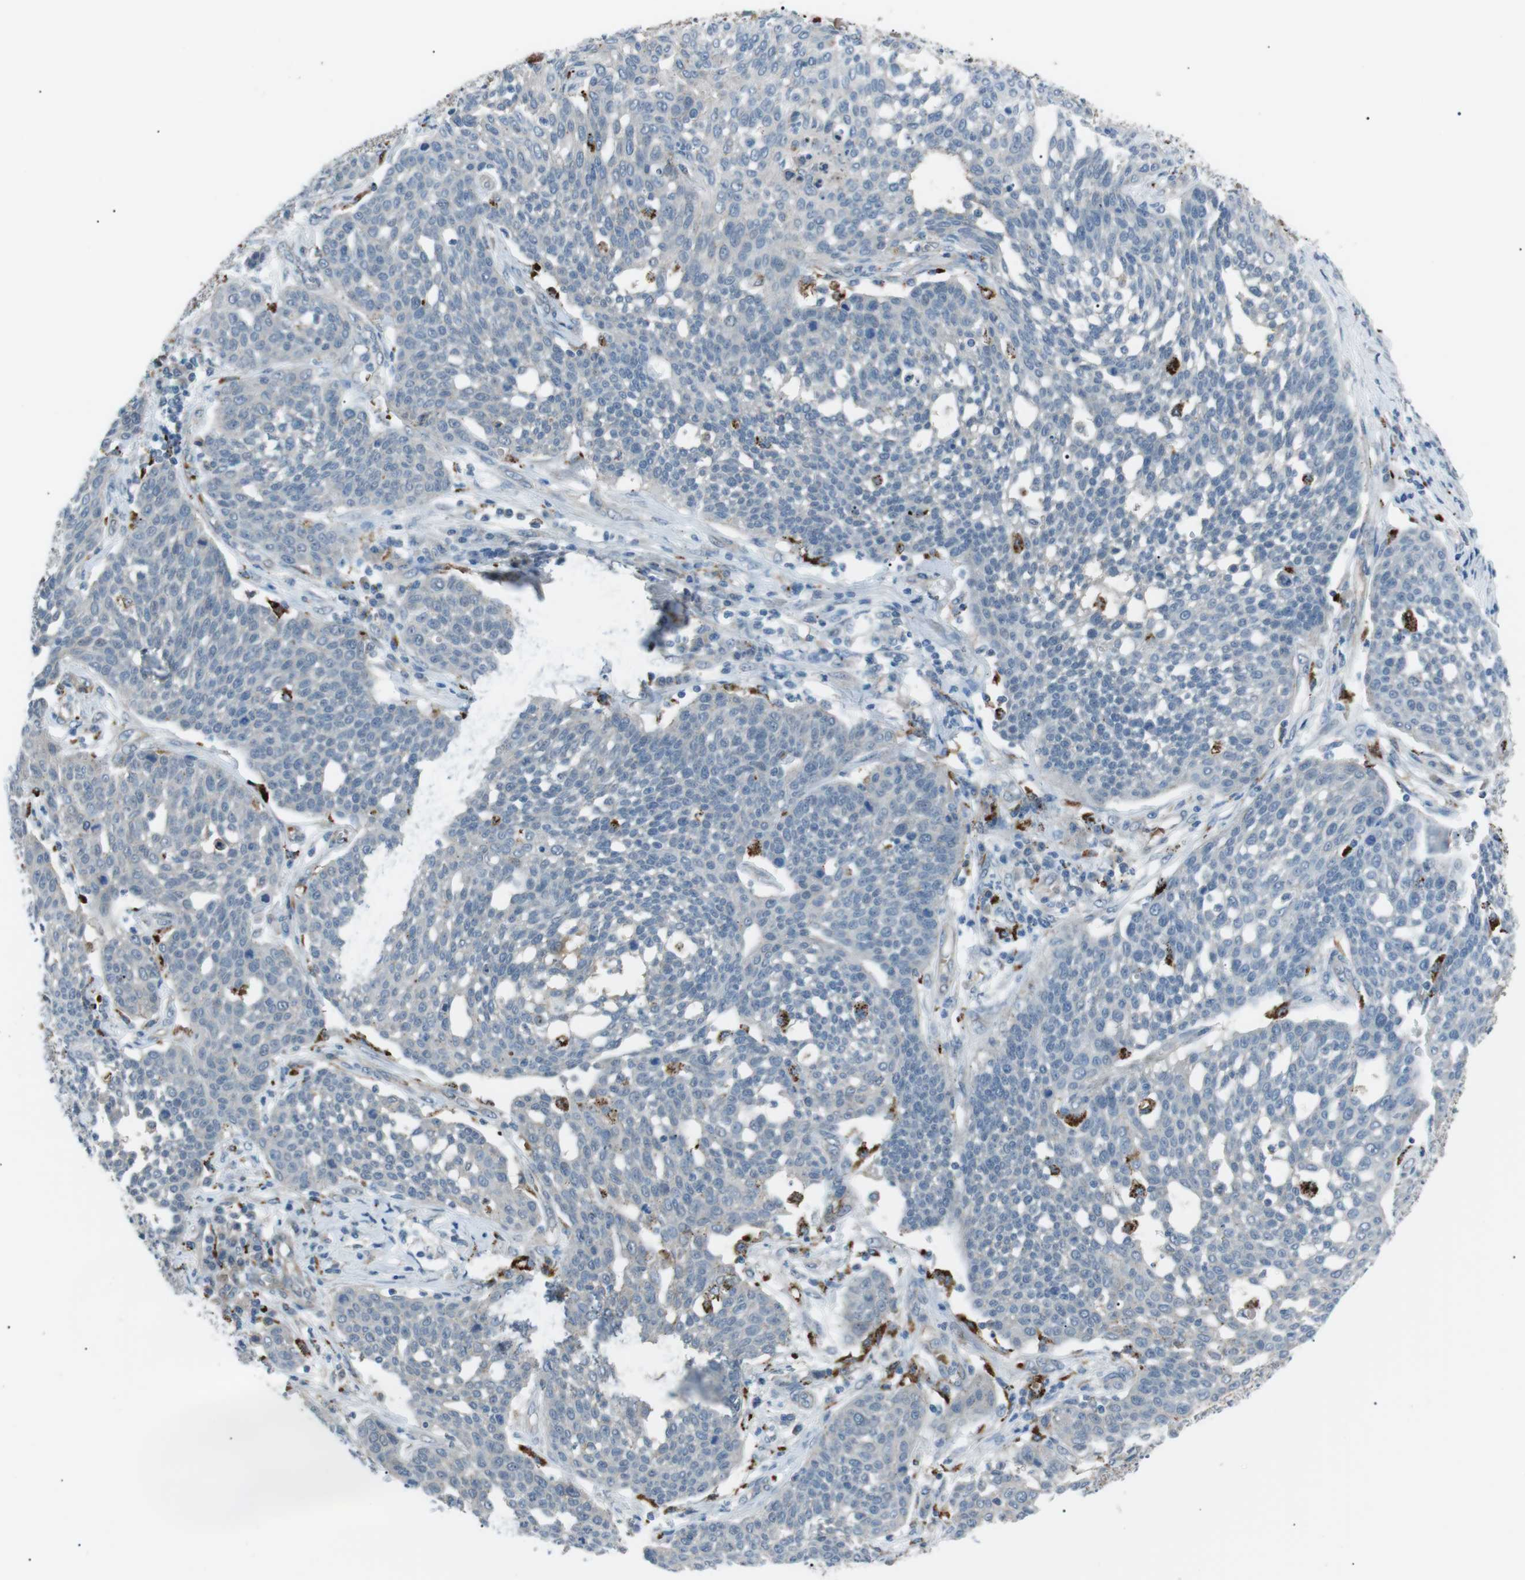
{"staining": {"intensity": "negative", "quantity": "none", "location": "none"}, "tissue": "cervical cancer", "cell_type": "Tumor cells", "image_type": "cancer", "snomed": [{"axis": "morphology", "description": "Squamous cell carcinoma, NOS"}, {"axis": "topography", "description": "Cervix"}], "caption": "DAB (3,3'-diaminobenzidine) immunohistochemical staining of cervical cancer displays no significant staining in tumor cells.", "gene": "B4GALNT2", "patient": {"sex": "female", "age": 34}}